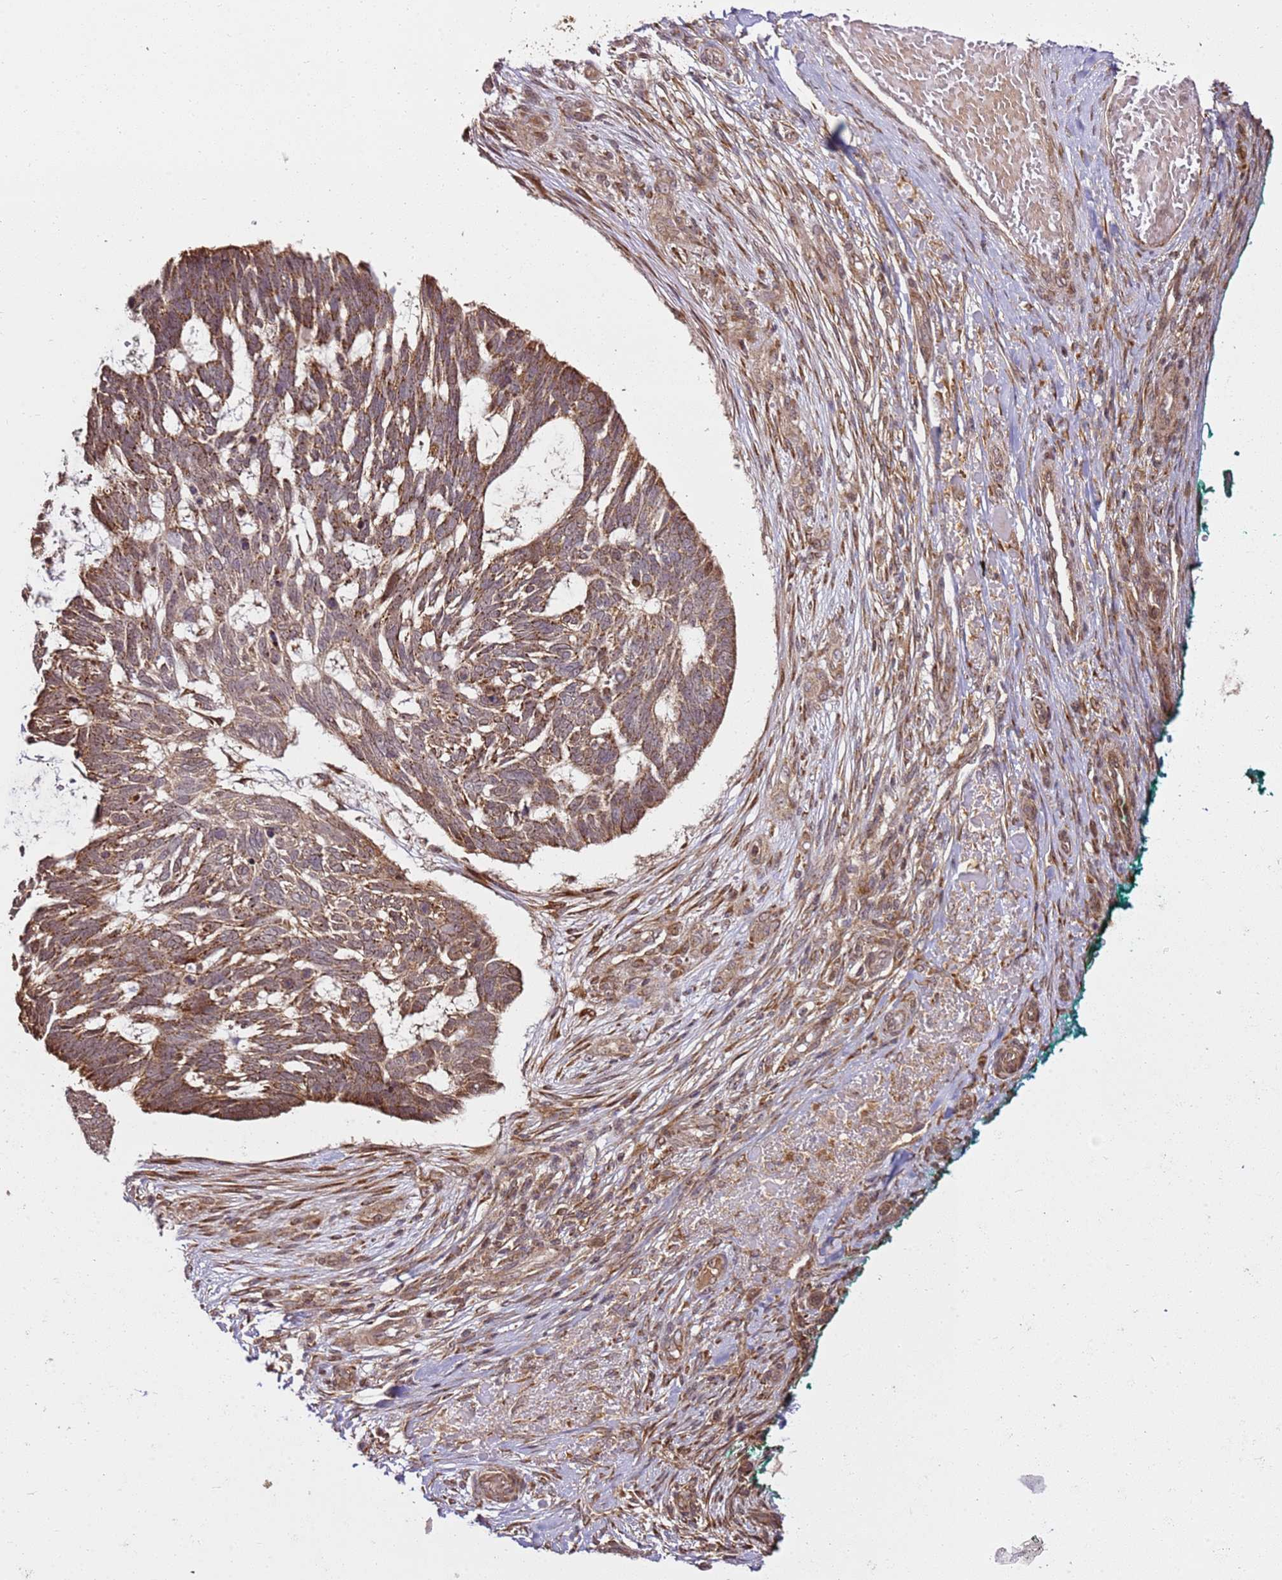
{"staining": {"intensity": "moderate", "quantity": ">75%", "location": "cytoplasmic/membranous"}, "tissue": "skin cancer", "cell_type": "Tumor cells", "image_type": "cancer", "snomed": [{"axis": "morphology", "description": "Basal cell carcinoma"}, {"axis": "topography", "description": "Skin"}], "caption": "Approximately >75% of tumor cells in human skin cancer (basal cell carcinoma) display moderate cytoplasmic/membranous protein staining as visualized by brown immunohistochemical staining.", "gene": "RASA3", "patient": {"sex": "male", "age": 88}}